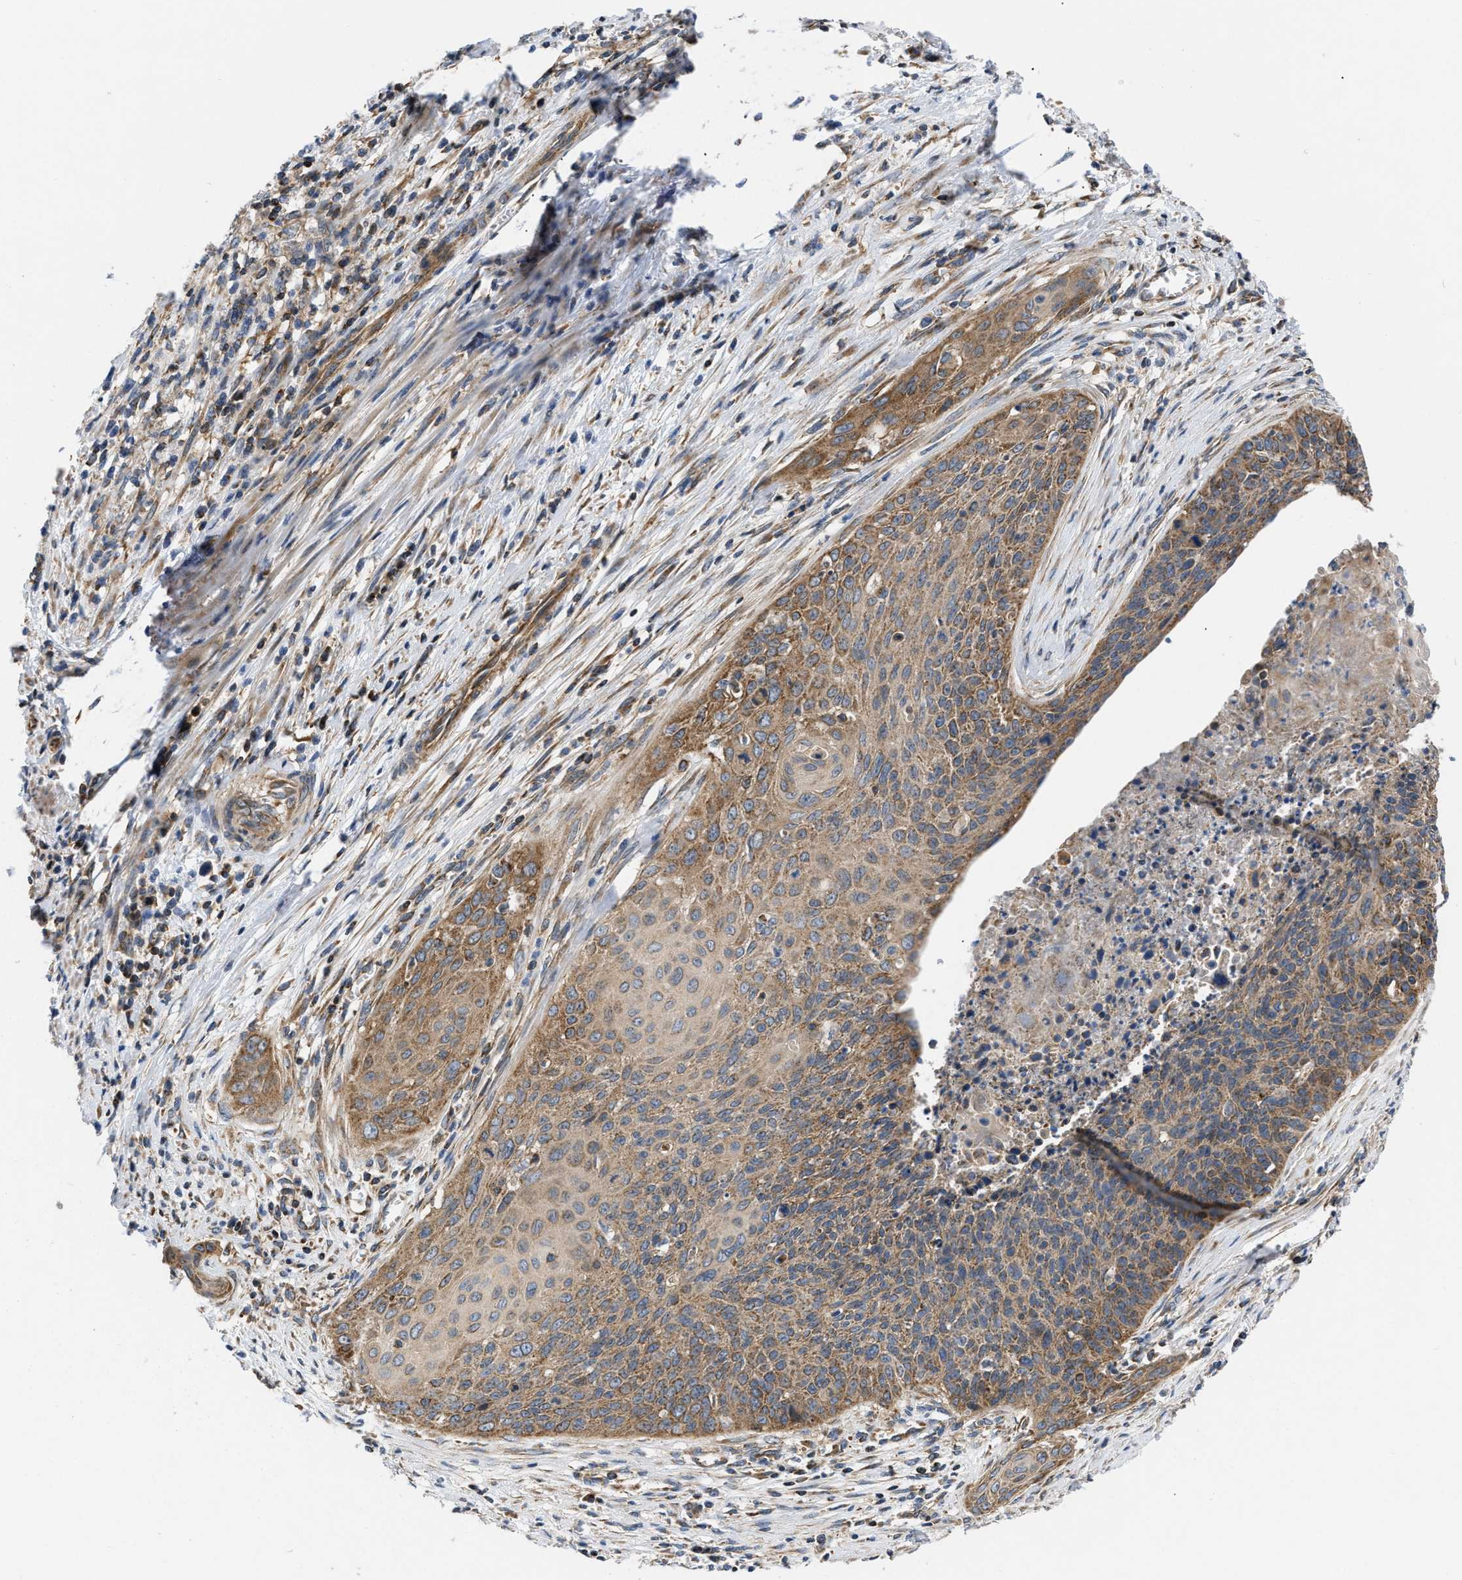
{"staining": {"intensity": "moderate", "quantity": ">75%", "location": "cytoplasmic/membranous"}, "tissue": "cervical cancer", "cell_type": "Tumor cells", "image_type": "cancer", "snomed": [{"axis": "morphology", "description": "Squamous cell carcinoma, NOS"}, {"axis": "topography", "description": "Cervix"}], "caption": "This is a micrograph of IHC staining of squamous cell carcinoma (cervical), which shows moderate staining in the cytoplasmic/membranous of tumor cells.", "gene": "OPTN", "patient": {"sex": "female", "age": 55}}